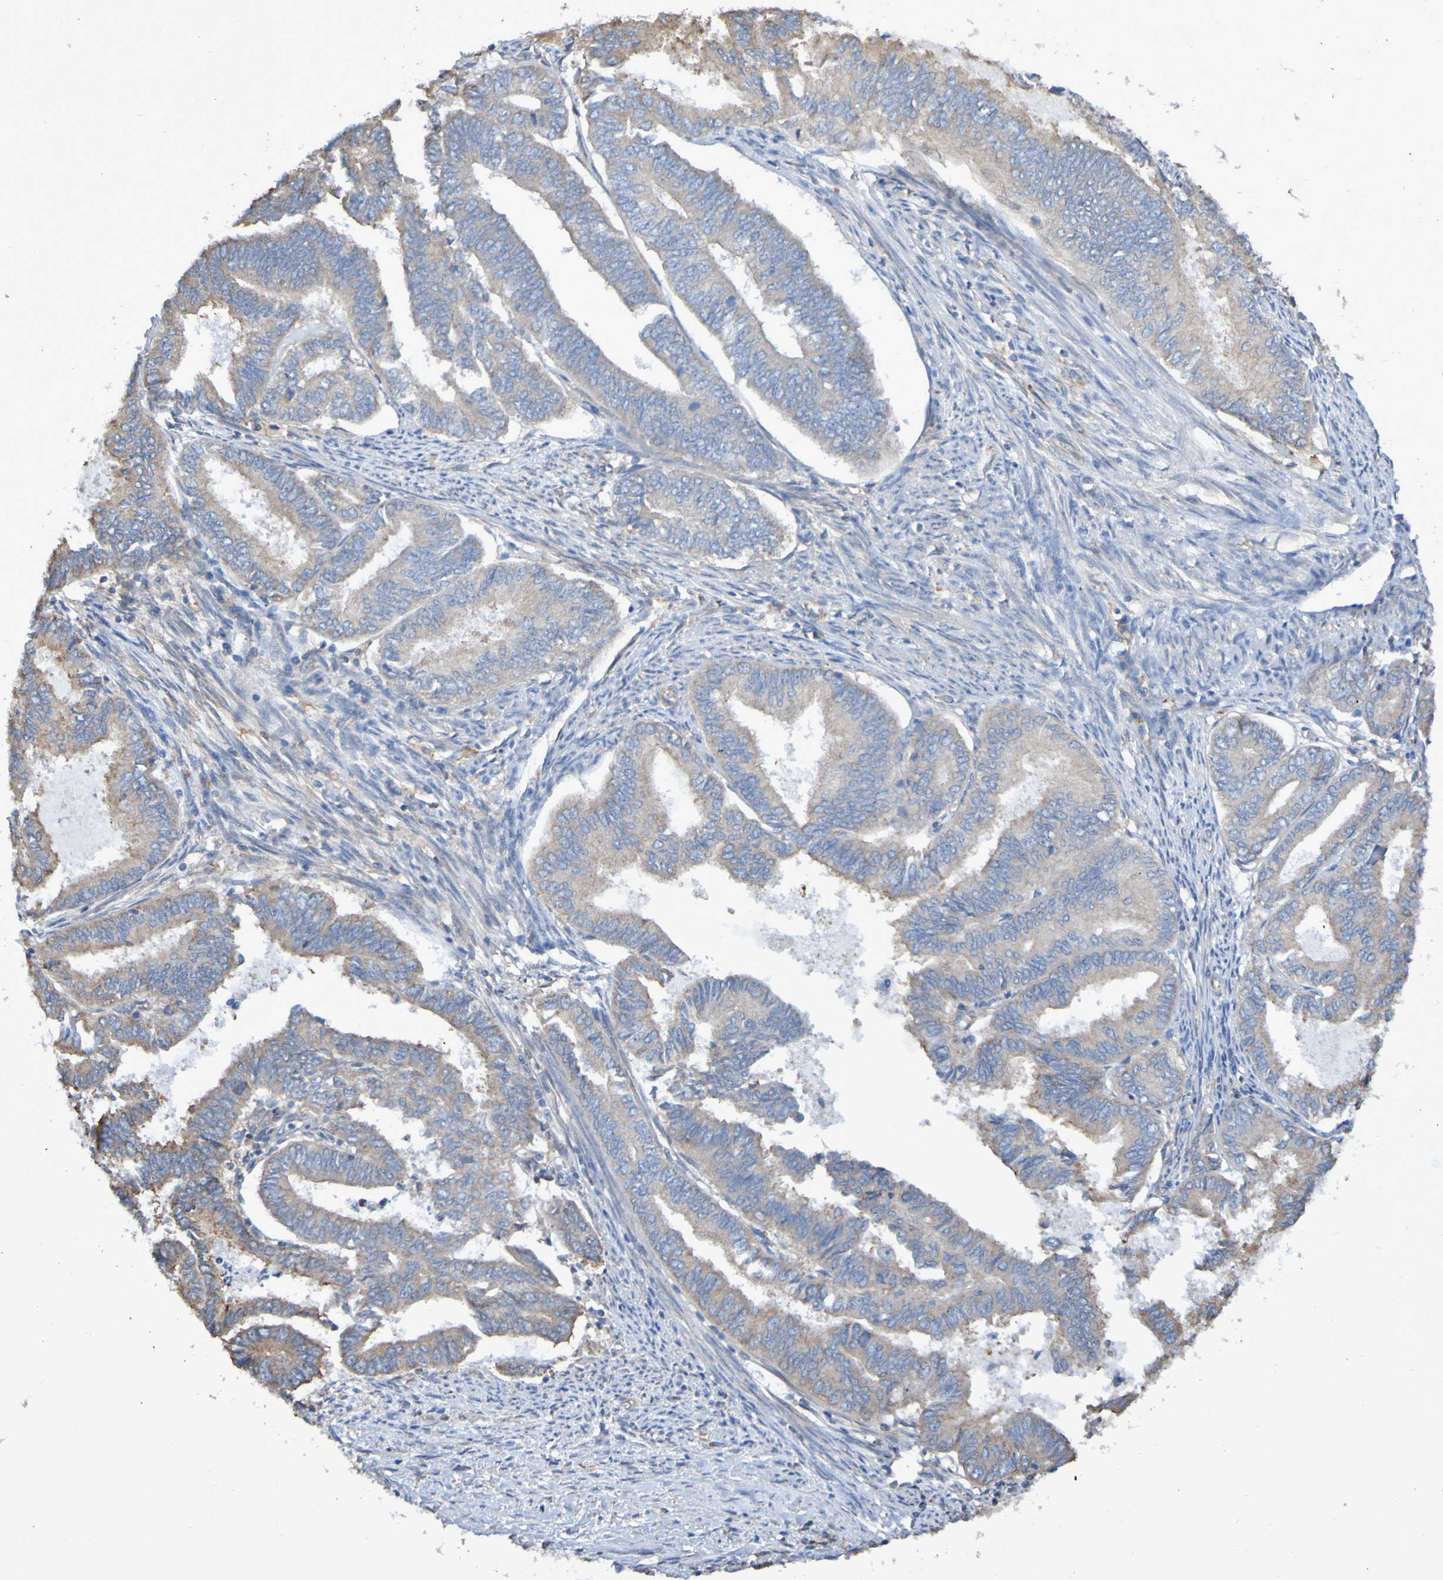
{"staining": {"intensity": "weak", "quantity": ">75%", "location": "cytoplasmic/membranous"}, "tissue": "endometrial cancer", "cell_type": "Tumor cells", "image_type": "cancer", "snomed": [{"axis": "morphology", "description": "Adenocarcinoma, NOS"}, {"axis": "topography", "description": "Endometrium"}], "caption": "Immunohistochemical staining of human endometrial cancer (adenocarcinoma) reveals low levels of weak cytoplasmic/membranous positivity in approximately >75% of tumor cells.", "gene": "SYNJ1", "patient": {"sex": "female", "age": 86}}